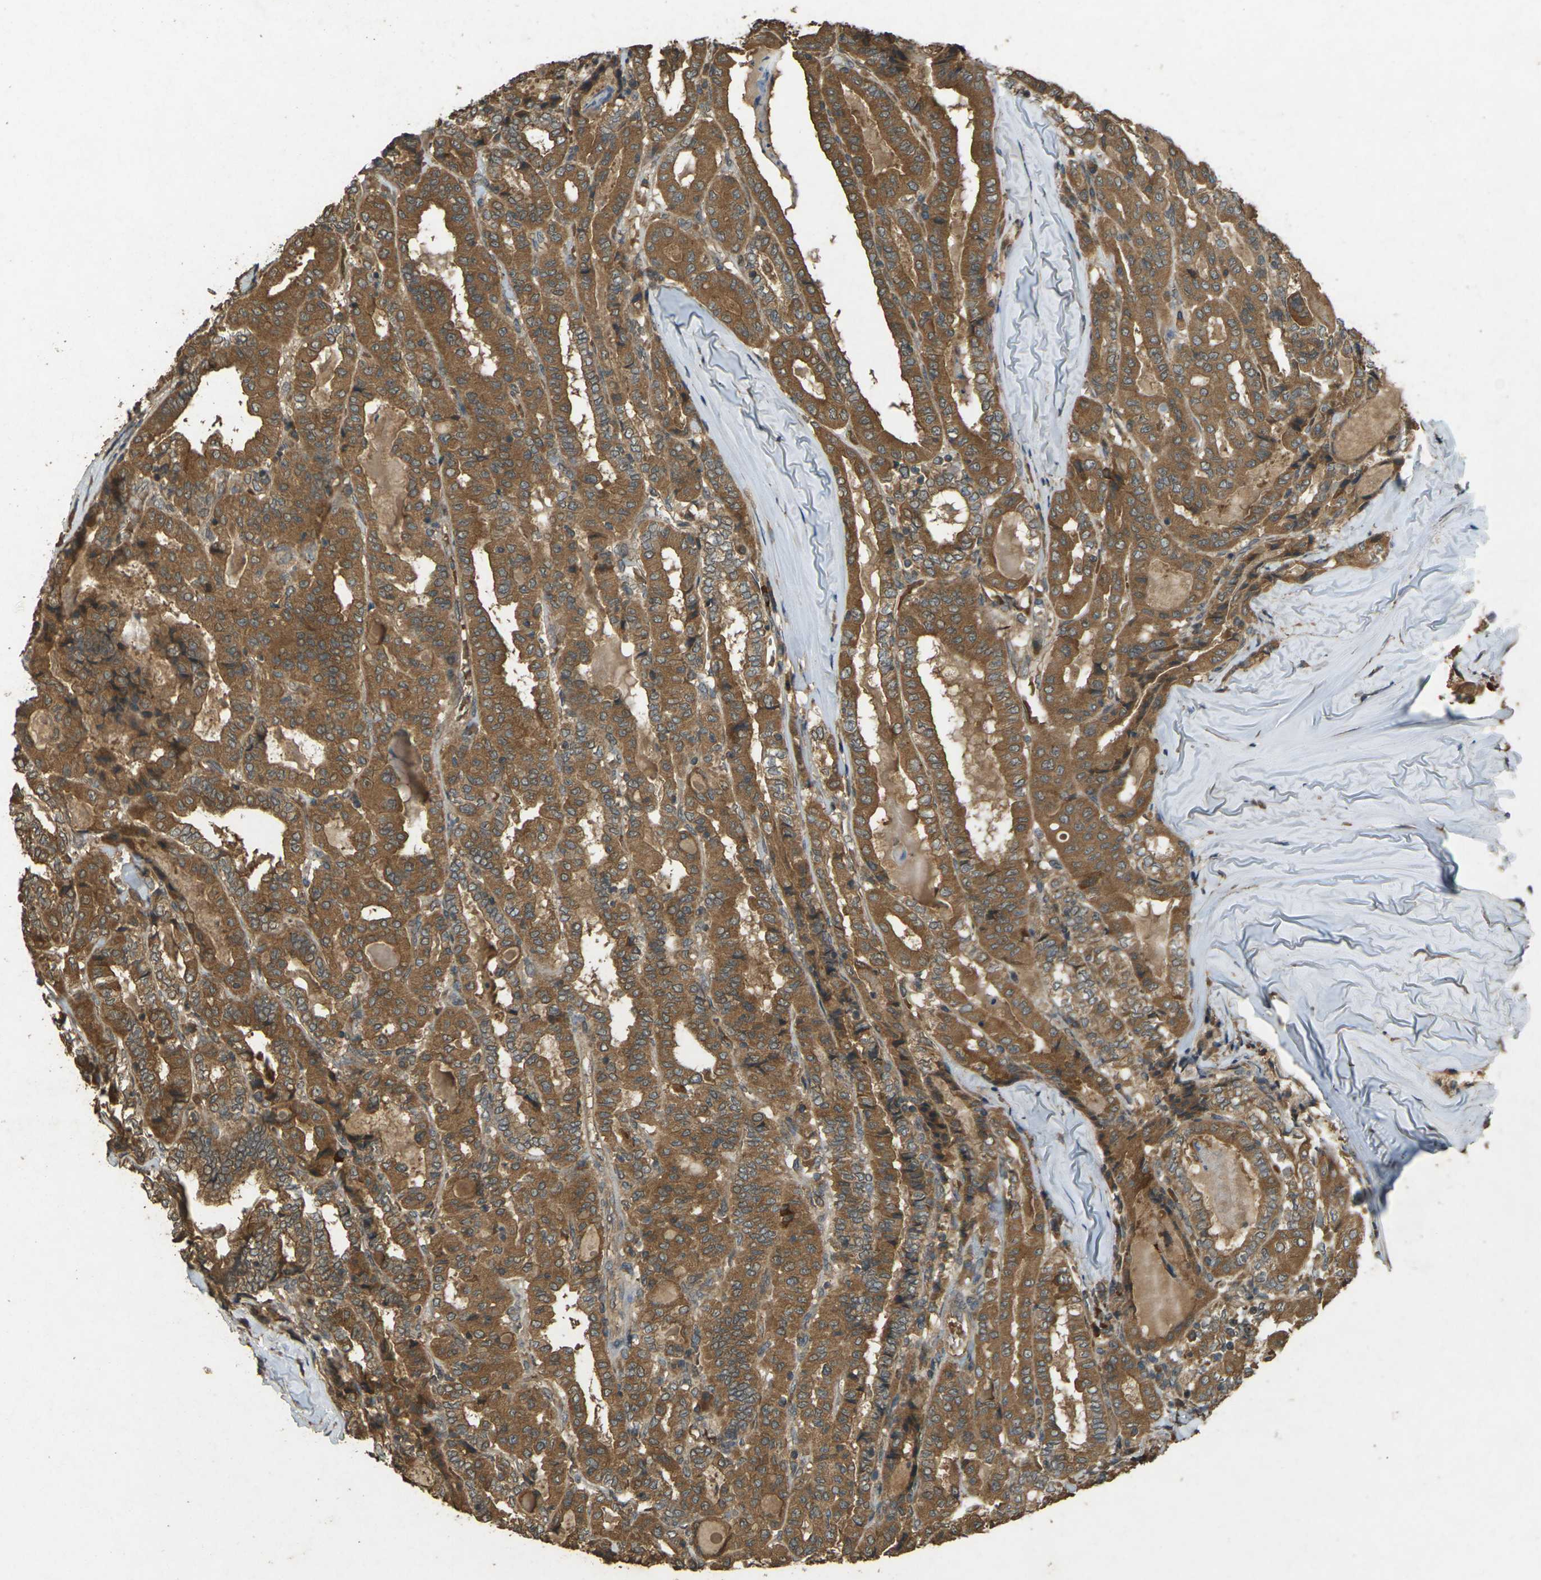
{"staining": {"intensity": "moderate", "quantity": ">75%", "location": "cytoplasmic/membranous"}, "tissue": "thyroid cancer", "cell_type": "Tumor cells", "image_type": "cancer", "snomed": [{"axis": "morphology", "description": "Papillary adenocarcinoma, NOS"}, {"axis": "topography", "description": "Thyroid gland"}], "caption": "This is an image of immunohistochemistry staining of thyroid cancer (papillary adenocarcinoma), which shows moderate staining in the cytoplasmic/membranous of tumor cells.", "gene": "TAP1", "patient": {"sex": "female", "age": 42}}